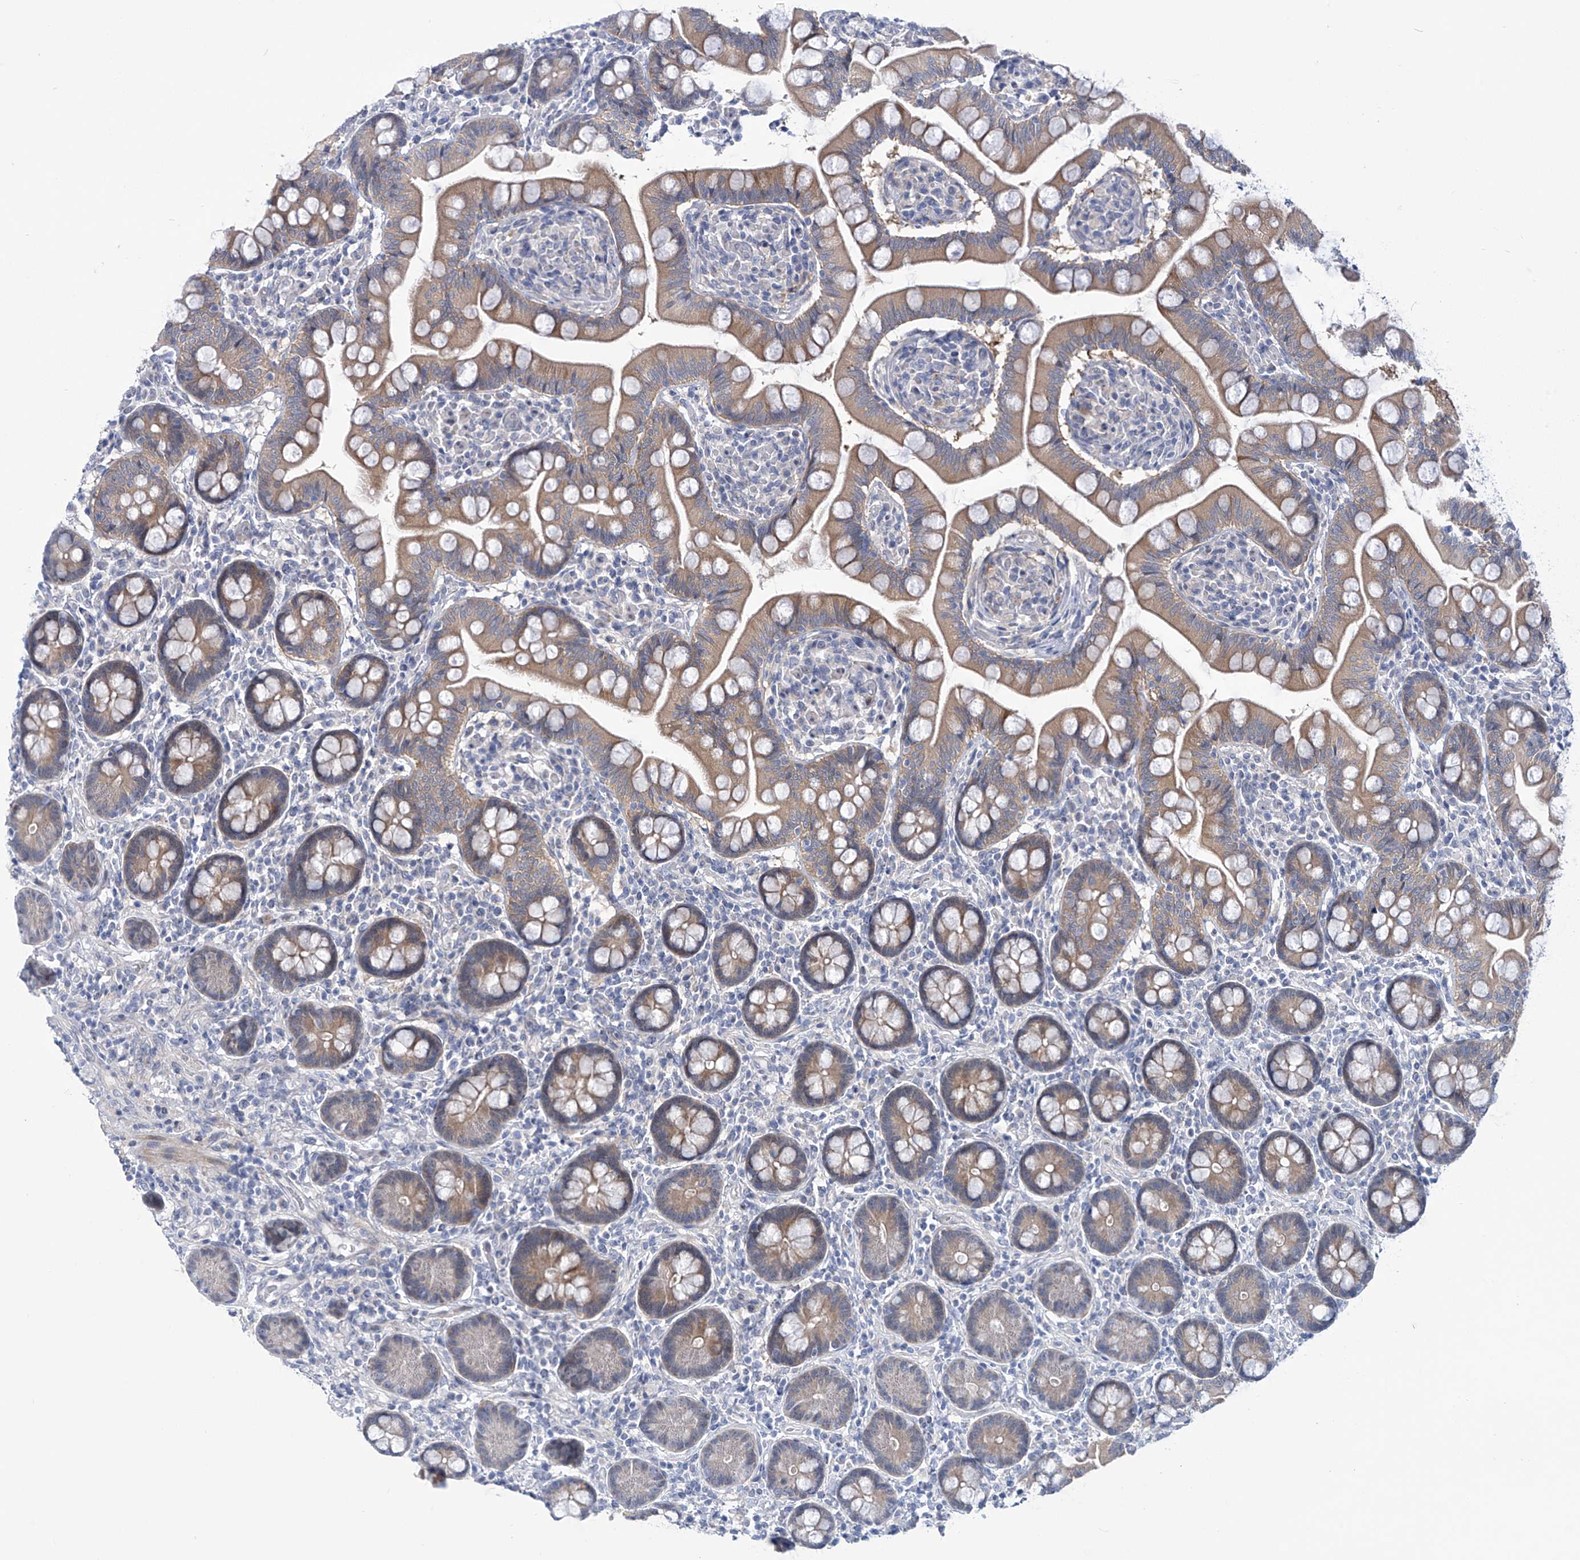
{"staining": {"intensity": "moderate", "quantity": "25%-75%", "location": "cytoplasmic/membranous"}, "tissue": "small intestine", "cell_type": "Glandular cells", "image_type": "normal", "snomed": [{"axis": "morphology", "description": "Normal tissue, NOS"}, {"axis": "topography", "description": "Small intestine"}], "caption": "Moderate cytoplasmic/membranous protein positivity is seen in about 25%-75% of glandular cells in small intestine. (DAB IHC with brightfield microscopy, high magnification).", "gene": "TRIM60", "patient": {"sex": "female", "age": 64}}